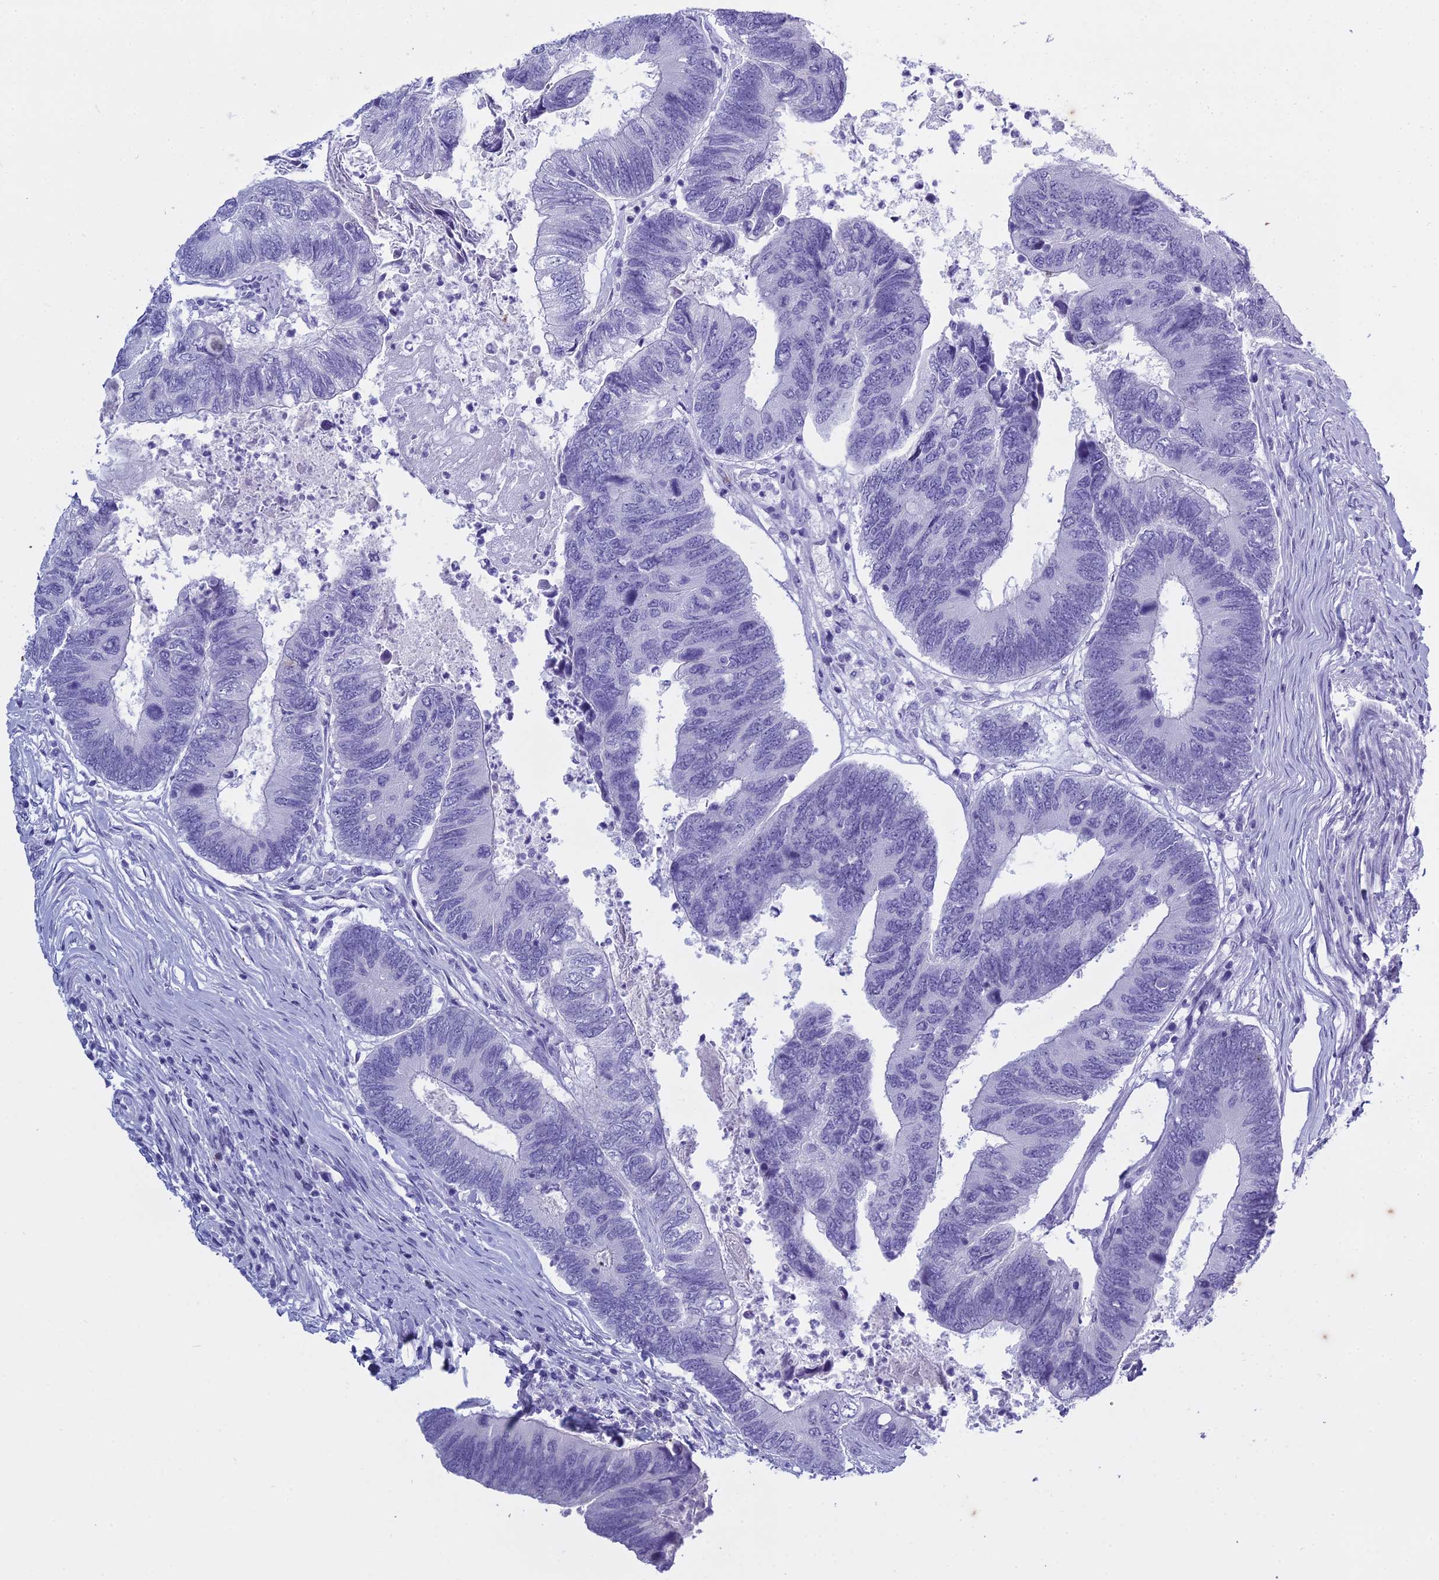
{"staining": {"intensity": "negative", "quantity": "none", "location": "none"}, "tissue": "colorectal cancer", "cell_type": "Tumor cells", "image_type": "cancer", "snomed": [{"axis": "morphology", "description": "Adenocarcinoma, NOS"}, {"axis": "topography", "description": "Colon"}], "caption": "Photomicrograph shows no significant protein positivity in tumor cells of colorectal cancer.", "gene": "HMGB4", "patient": {"sex": "female", "age": 67}}